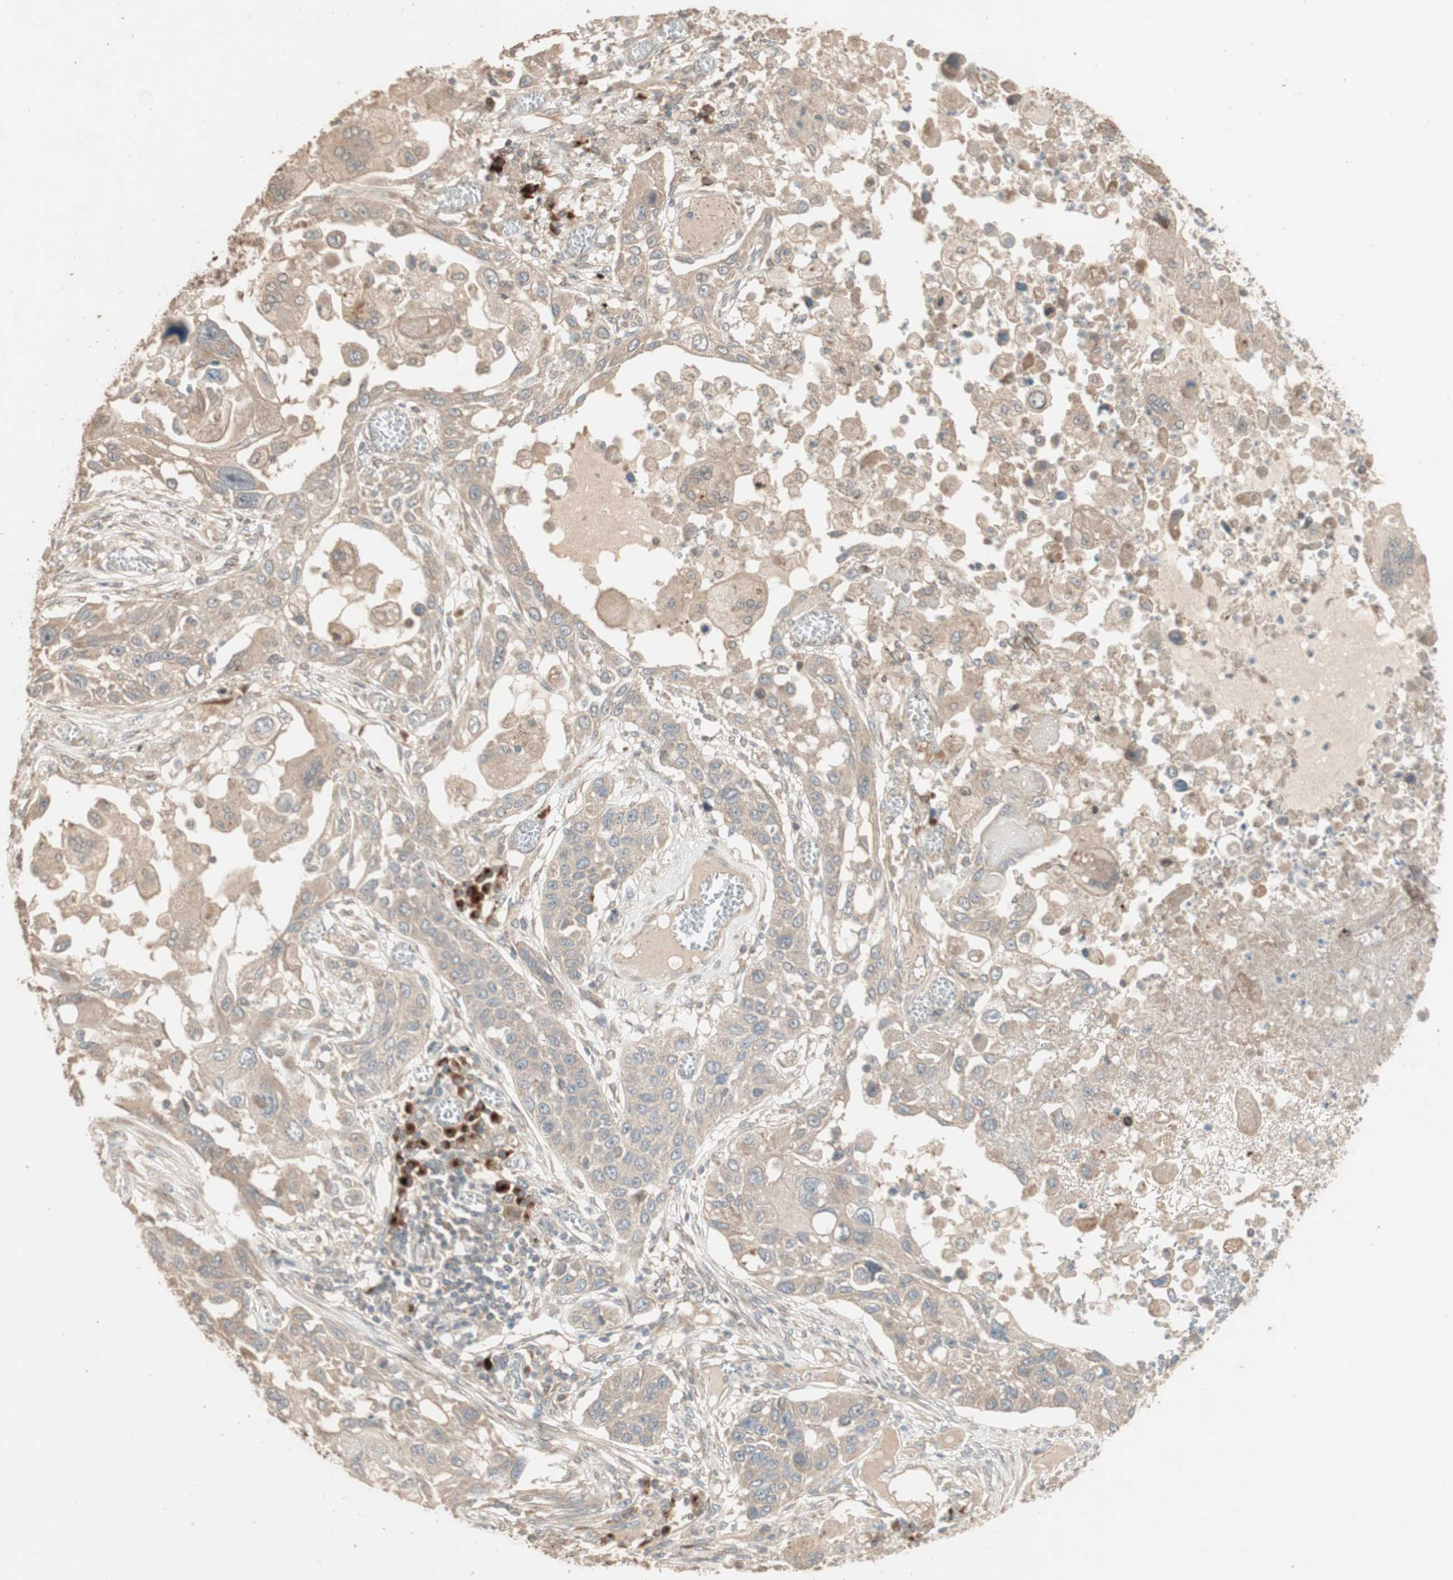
{"staining": {"intensity": "moderate", "quantity": ">75%", "location": "cytoplasmic/membranous"}, "tissue": "lung cancer", "cell_type": "Tumor cells", "image_type": "cancer", "snomed": [{"axis": "morphology", "description": "Squamous cell carcinoma, NOS"}, {"axis": "topography", "description": "Lung"}], "caption": "The histopathology image exhibits staining of lung cancer (squamous cell carcinoma), revealing moderate cytoplasmic/membranous protein staining (brown color) within tumor cells.", "gene": "RARRES1", "patient": {"sex": "male", "age": 71}}